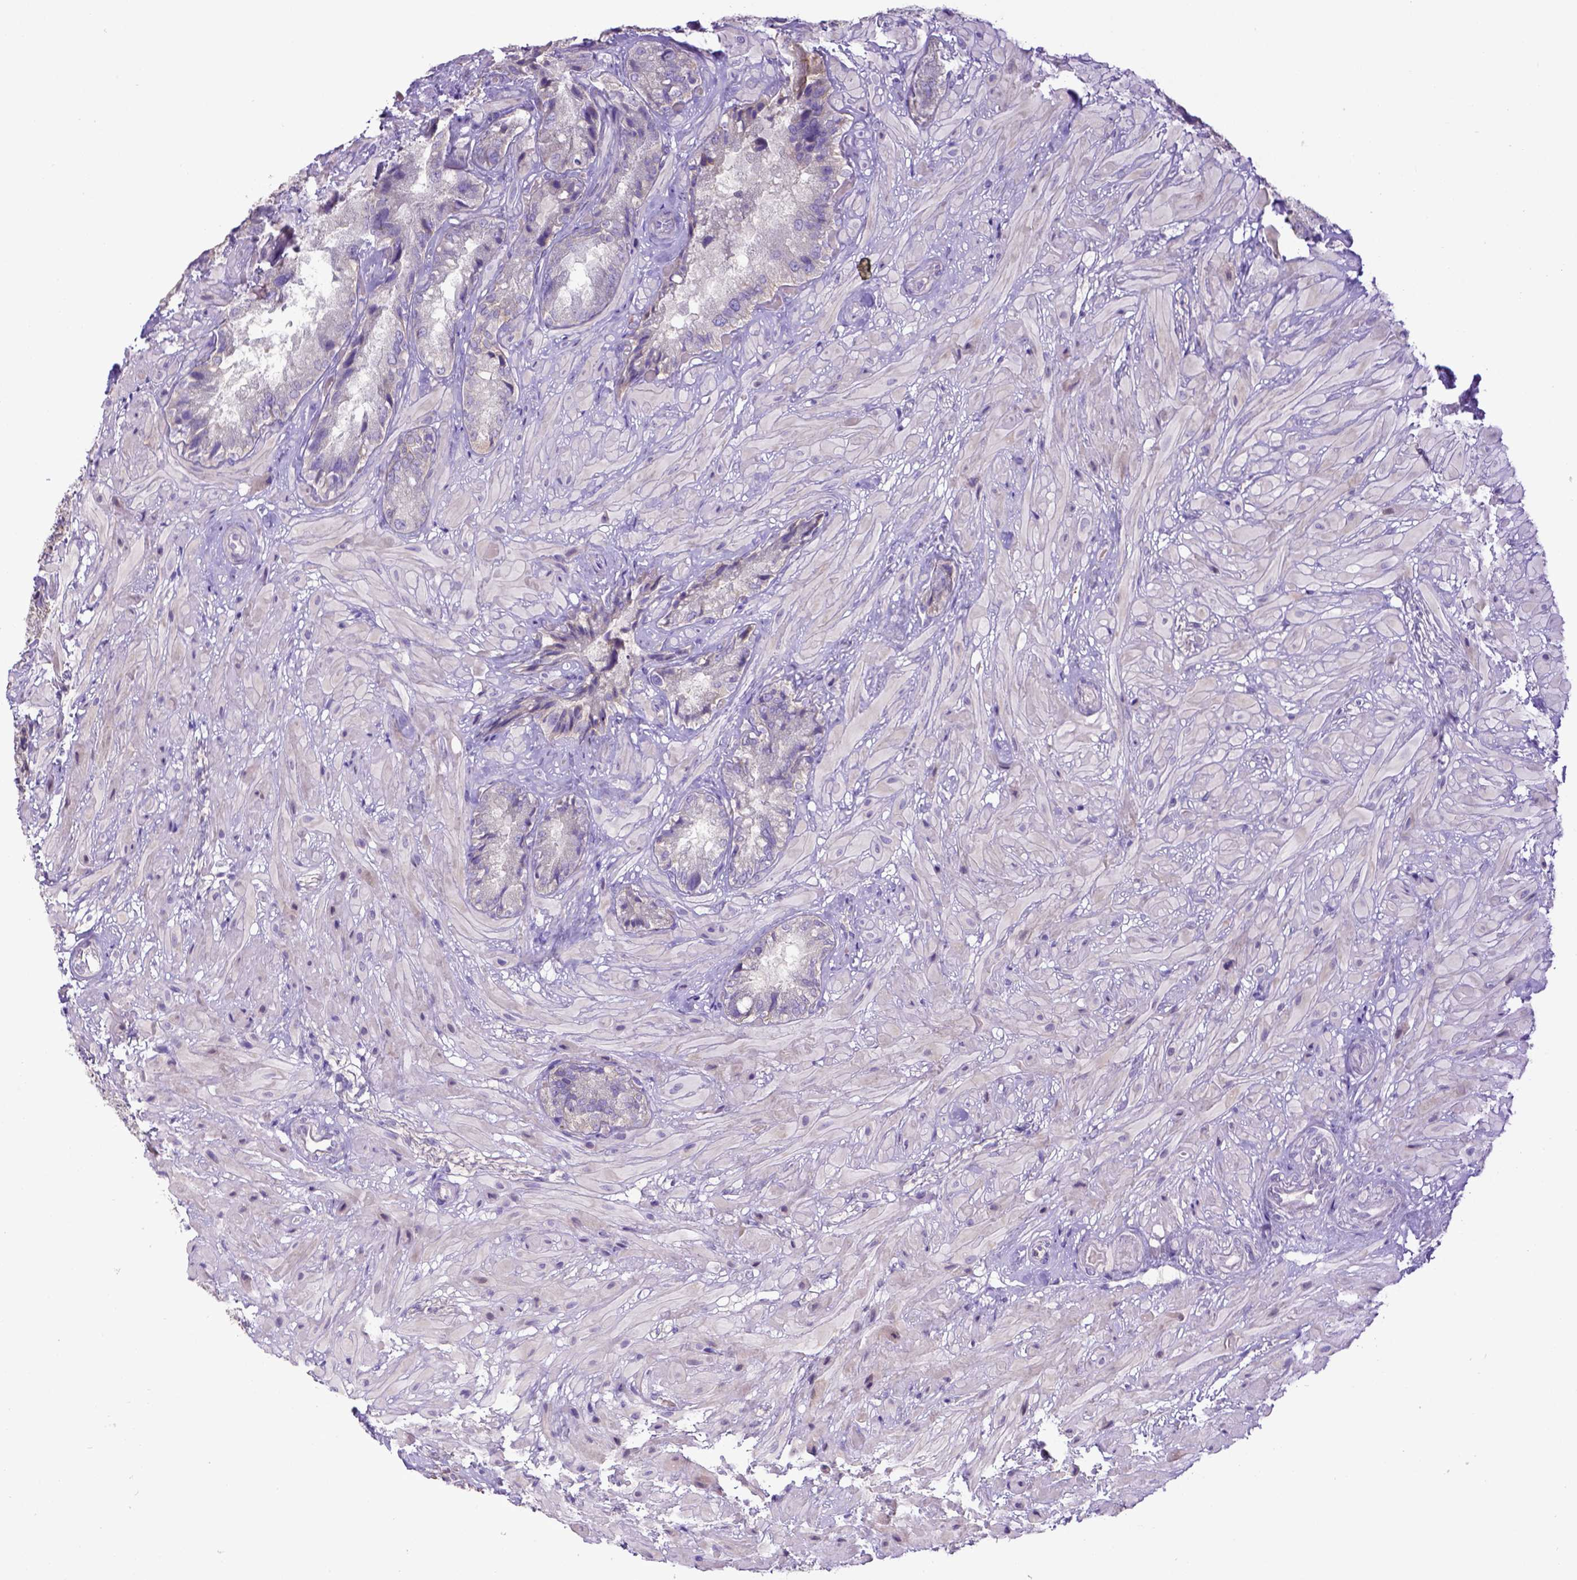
{"staining": {"intensity": "negative", "quantity": "none", "location": "none"}, "tissue": "seminal vesicle", "cell_type": "Glandular cells", "image_type": "normal", "snomed": [{"axis": "morphology", "description": "Normal tissue, NOS"}, {"axis": "topography", "description": "Seminal veicle"}], "caption": "DAB immunohistochemical staining of normal human seminal vesicle displays no significant positivity in glandular cells. (Stains: DAB (3,3'-diaminobenzidine) immunohistochemistry with hematoxylin counter stain, Microscopy: brightfield microscopy at high magnification).", "gene": "CD40", "patient": {"sex": "male", "age": 57}}